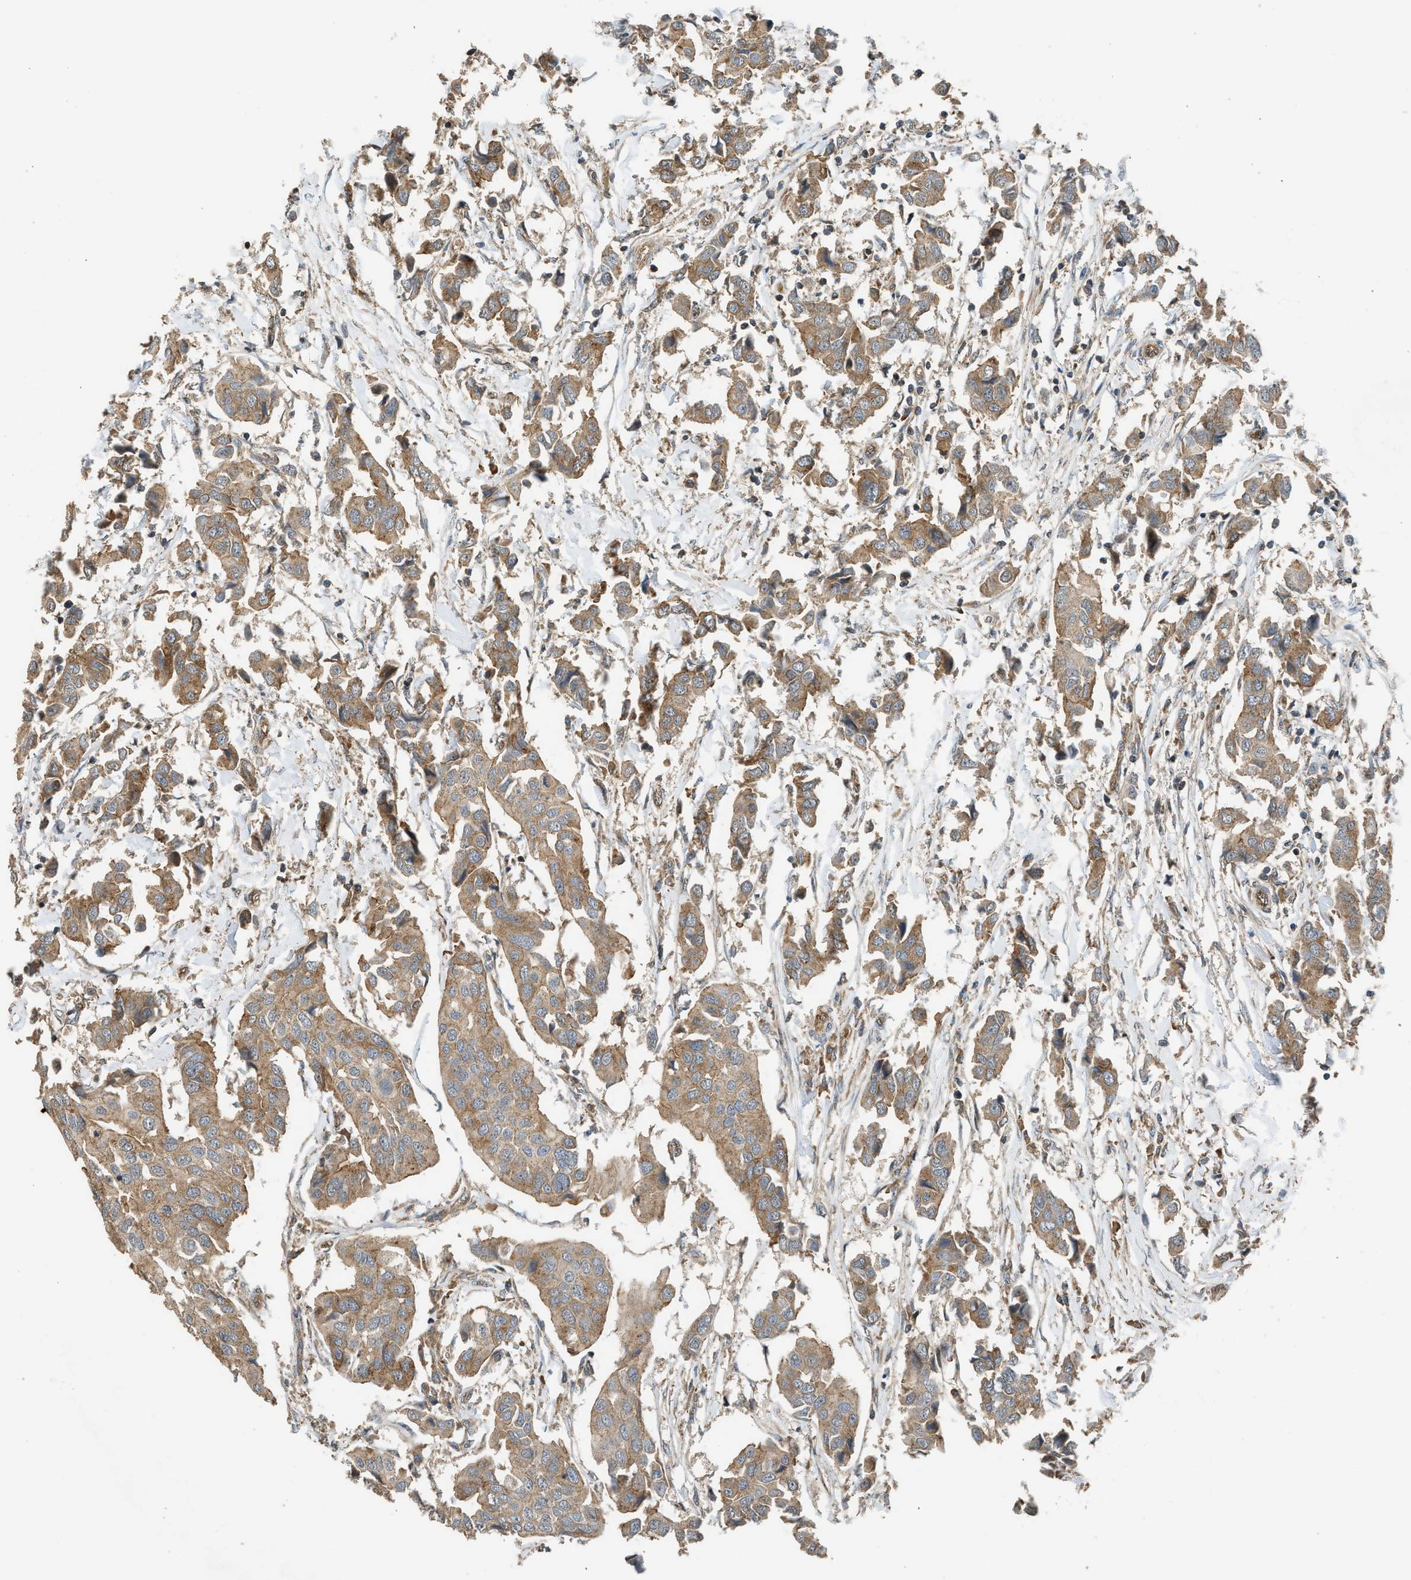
{"staining": {"intensity": "moderate", "quantity": ">75%", "location": "cytoplasmic/membranous"}, "tissue": "breast cancer", "cell_type": "Tumor cells", "image_type": "cancer", "snomed": [{"axis": "morphology", "description": "Duct carcinoma"}, {"axis": "topography", "description": "Breast"}], "caption": "Protein staining of breast cancer tissue exhibits moderate cytoplasmic/membranous positivity in approximately >75% of tumor cells.", "gene": "HIP1R", "patient": {"sex": "female", "age": 80}}